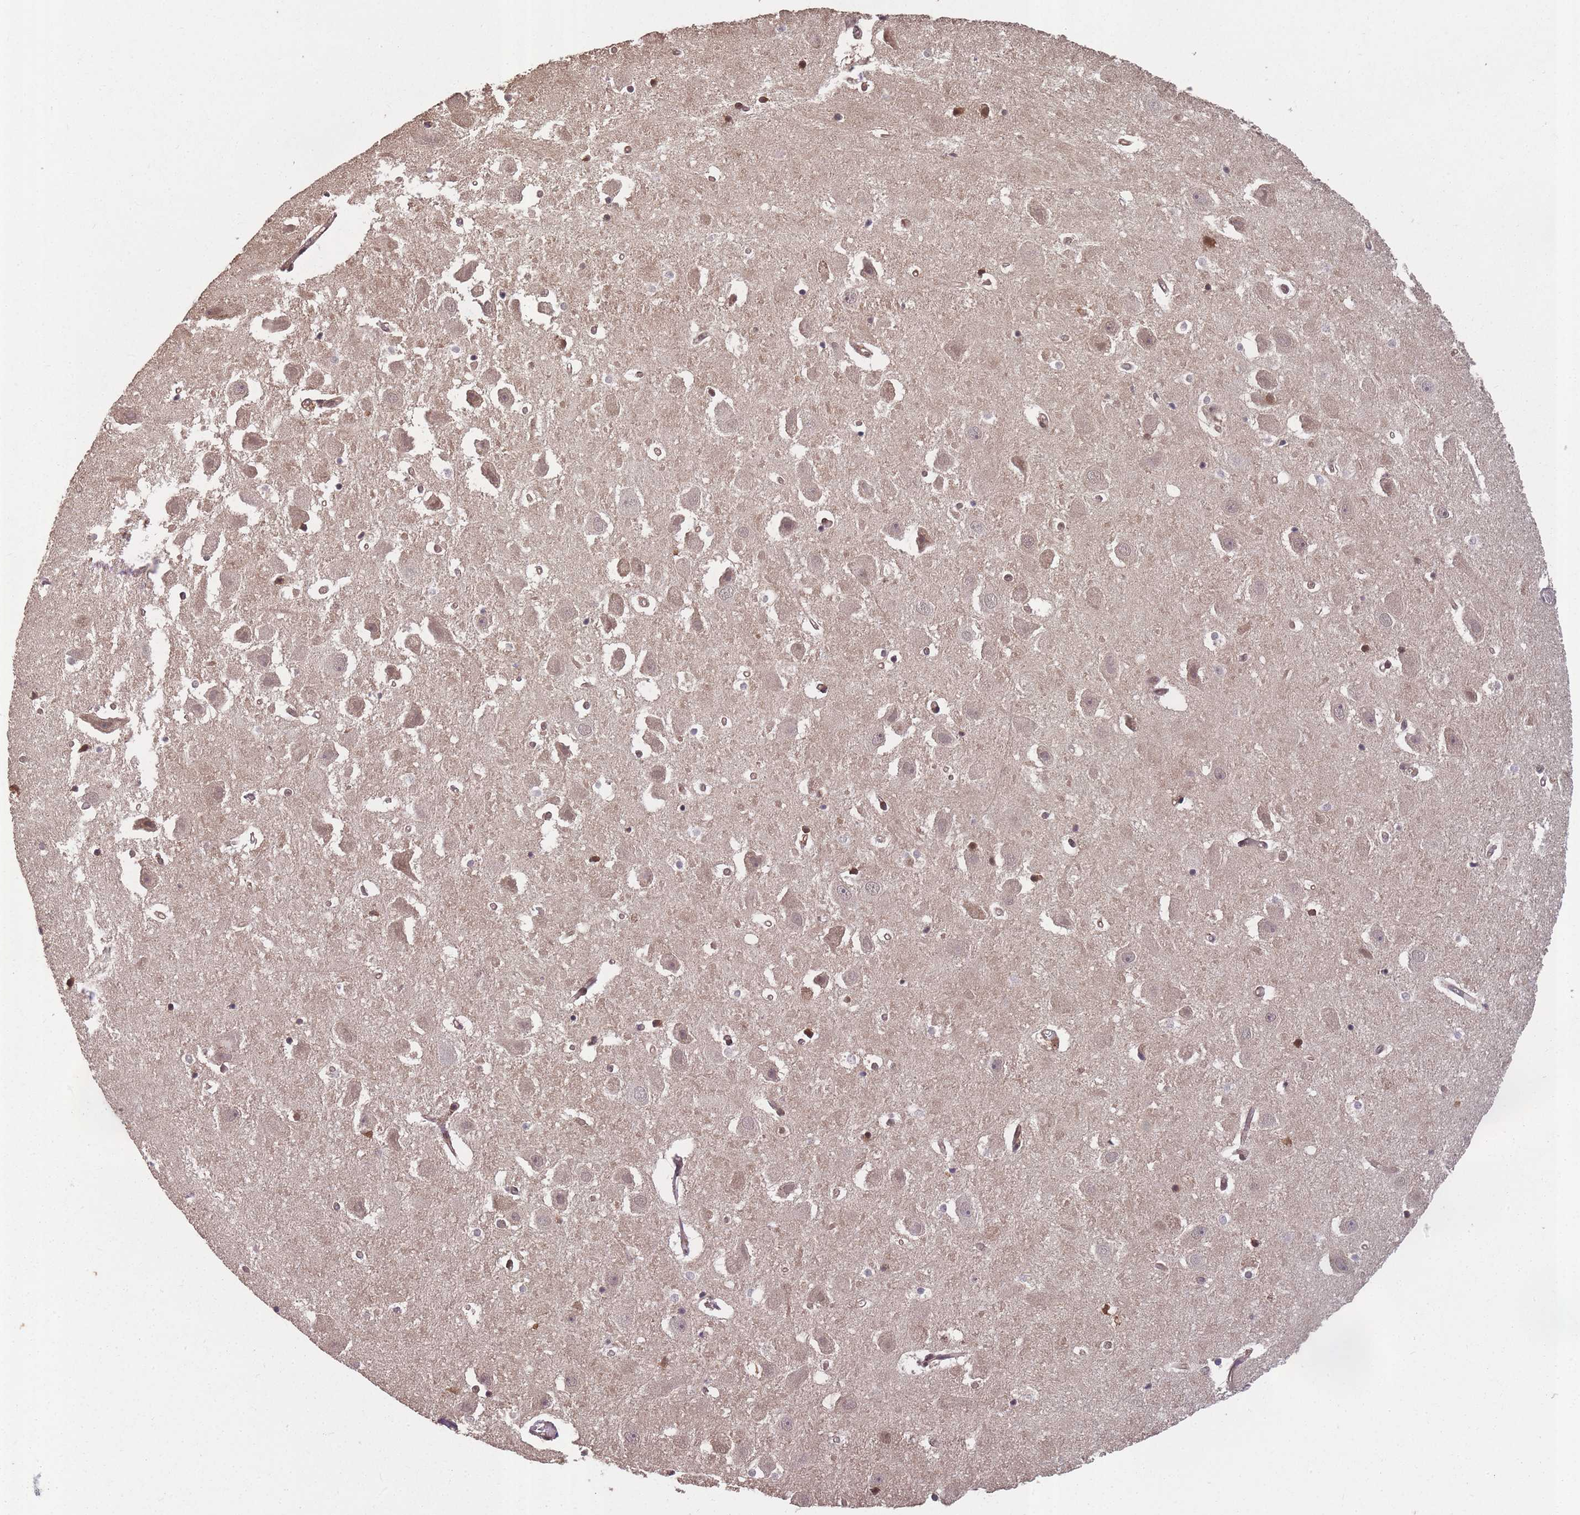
{"staining": {"intensity": "moderate", "quantity": "25%-75%", "location": "cytoplasmic/membranous,nuclear"}, "tissue": "hippocampus", "cell_type": "Glial cells", "image_type": "normal", "snomed": [{"axis": "morphology", "description": "Normal tissue, NOS"}, {"axis": "topography", "description": "Hippocampus"}], "caption": "The immunohistochemical stain labels moderate cytoplasmic/membranous,nuclear expression in glial cells of normal hippocampus. The staining was performed using DAB, with brown indicating positive protein expression. Nuclei are stained blue with hematoxylin.", "gene": "PPP6R3", "patient": {"sex": "female", "age": 52}}